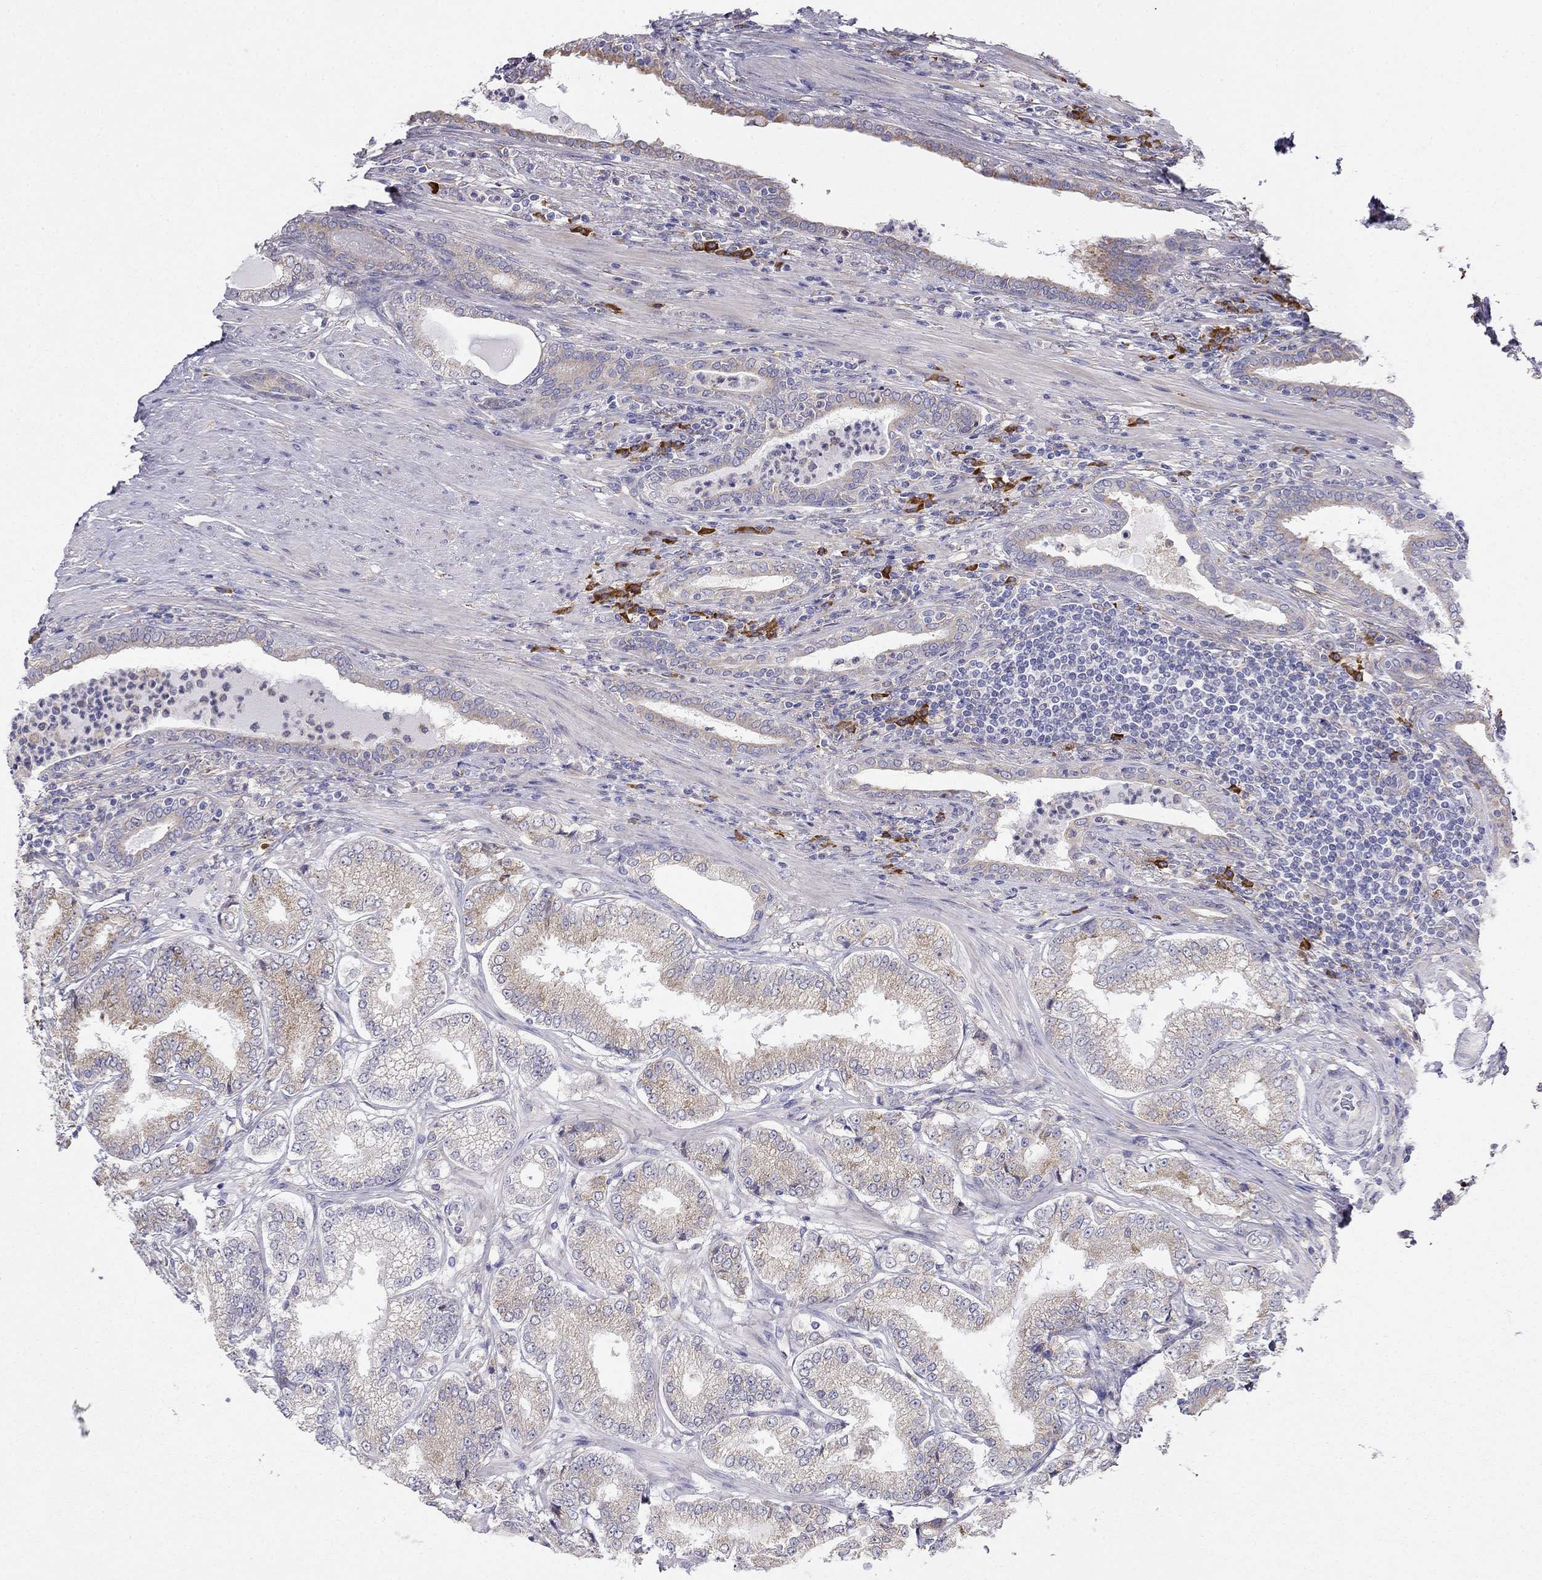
{"staining": {"intensity": "moderate", "quantity": "25%-75%", "location": "cytoplasmic/membranous"}, "tissue": "prostate cancer", "cell_type": "Tumor cells", "image_type": "cancer", "snomed": [{"axis": "morphology", "description": "Adenocarcinoma, NOS"}, {"axis": "topography", "description": "Prostate"}], "caption": "A brown stain labels moderate cytoplasmic/membranous staining of a protein in prostate cancer (adenocarcinoma) tumor cells.", "gene": "LONRF2", "patient": {"sex": "male", "age": 65}}